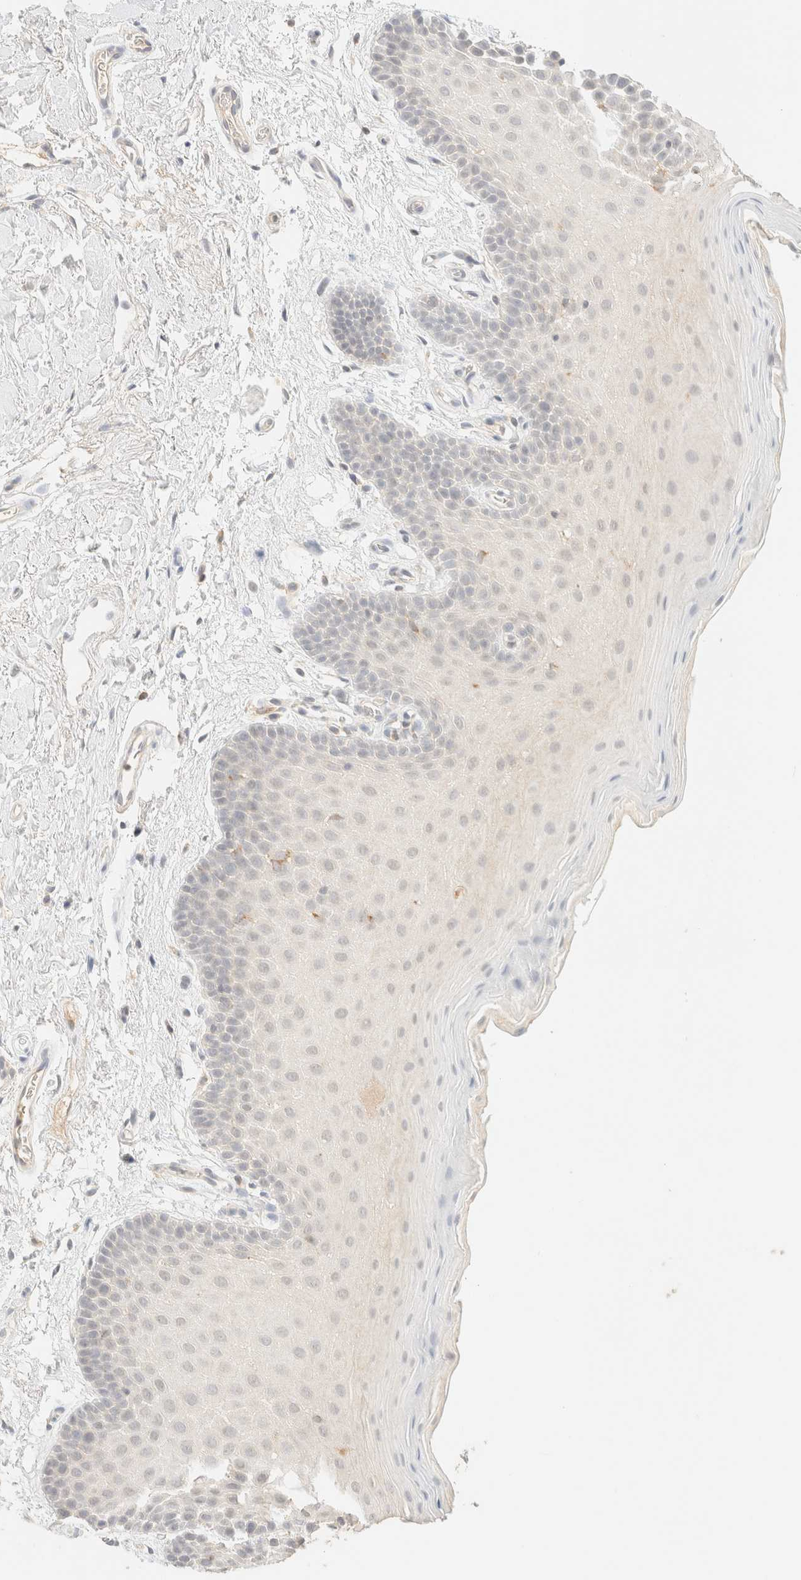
{"staining": {"intensity": "negative", "quantity": "none", "location": "none"}, "tissue": "oral mucosa", "cell_type": "Squamous epithelial cells", "image_type": "normal", "snomed": [{"axis": "morphology", "description": "Normal tissue, NOS"}, {"axis": "topography", "description": "Oral tissue"}], "caption": "DAB (3,3'-diaminobenzidine) immunohistochemical staining of normal human oral mucosa demonstrates no significant staining in squamous epithelial cells.", "gene": "TIMD4", "patient": {"sex": "male", "age": 62}}